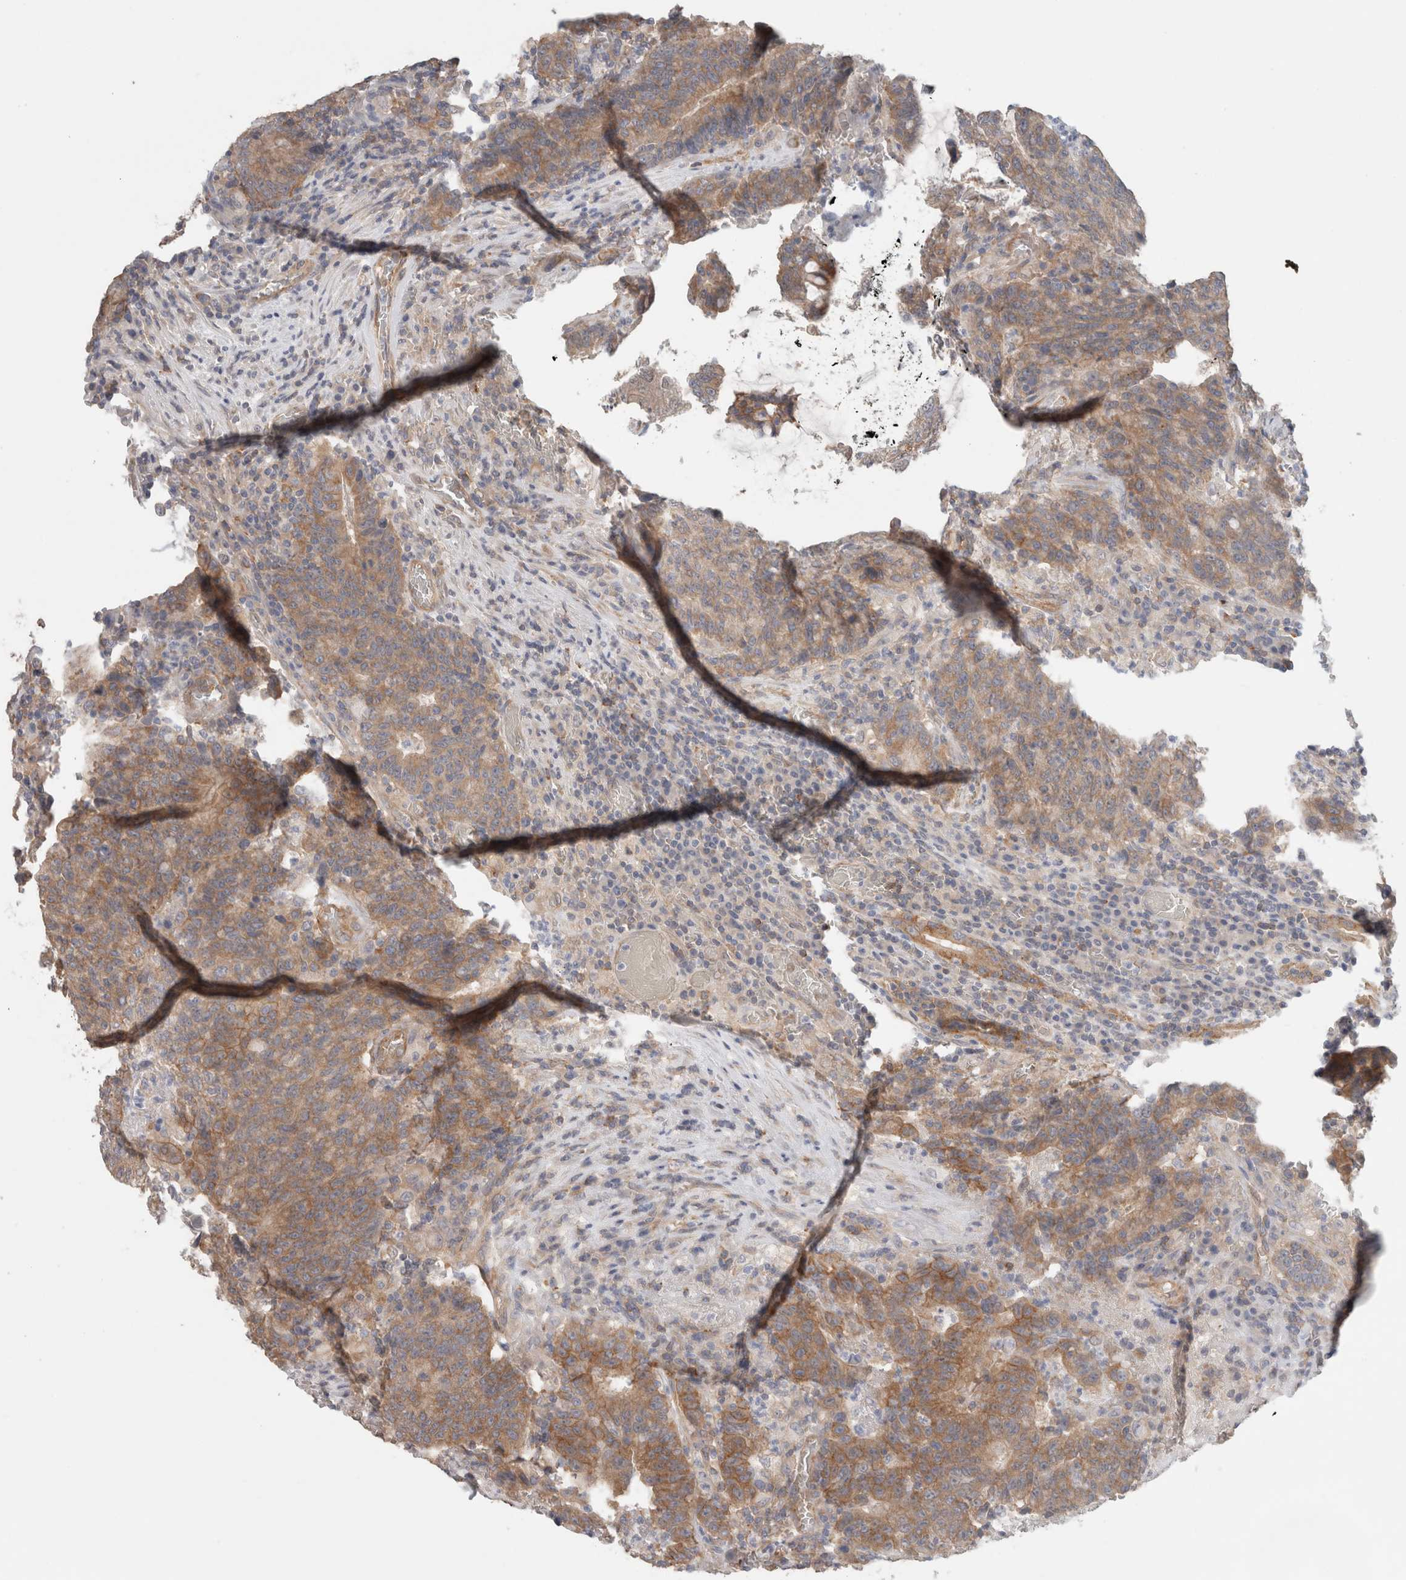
{"staining": {"intensity": "moderate", "quantity": ">75%", "location": "cytoplasmic/membranous"}, "tissue": "colorectal cancer", "cell_type": "Tumor cells", "image_type": "cancer", "snomed": [{"axis": "morphology", "description": "Adenocarcinoma, NOS"}, {"axis": "topography", "description": "Colon"}], "caption": "Brown immunohistochemical staining in human colorectal cancer (adenocarcinoma) demonstrates moderate cytoplasmic/membranous positivity in about >75% of tumor cells.", "gene": "RASAL2", "patient": {"sex": "female", "age": 75}}